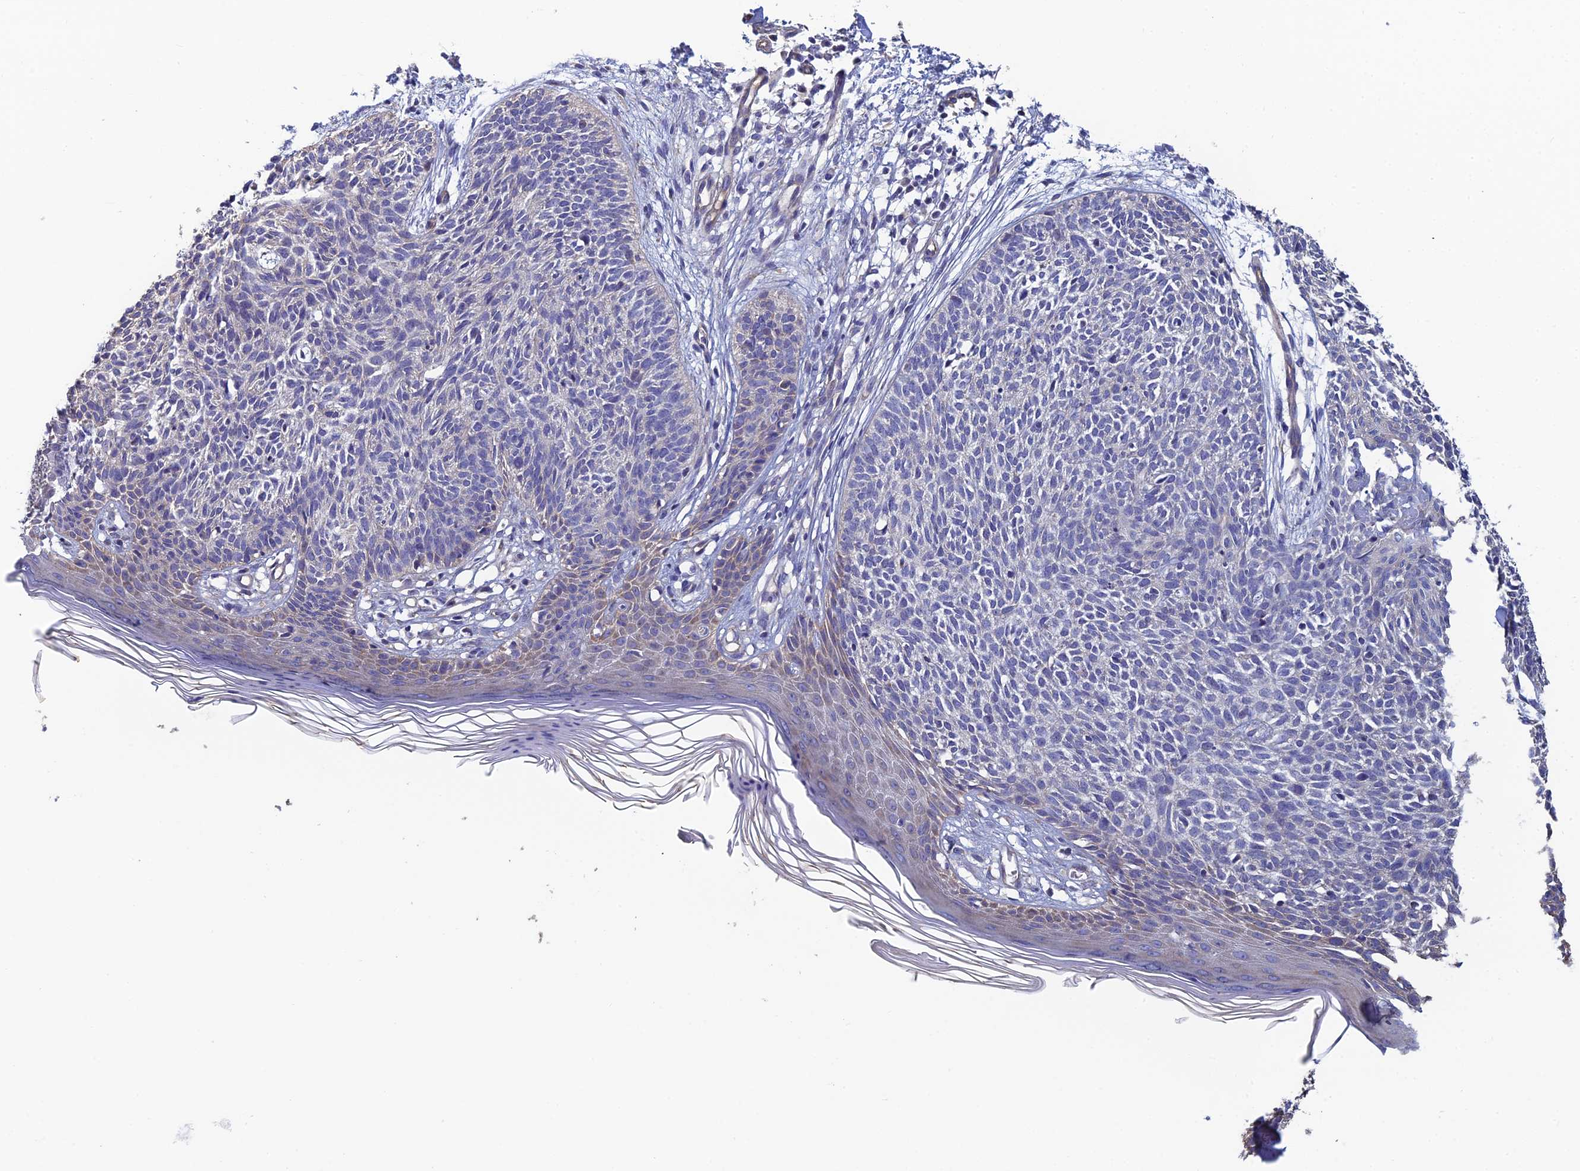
{"staining": {"intensity": "negative", "quantity": "none", "location": "none"}, "tissue": "skin cancer", "cell_type": "Tumor cells", "image_type": "cancer", "snomed": [{"axis": "morphology", "description": "Basal cell carcinoma"}, {"axis": "topography", "description": "Skin"}], "caption": "There is no significant staining in tumor cells of skin basal cell carcinoma. (DAB immunohistochemistry visualized using brightfield microscopy, high magnification).", "gene": "PCDHA5", "patient": {"sex": "female", "age": 66}}